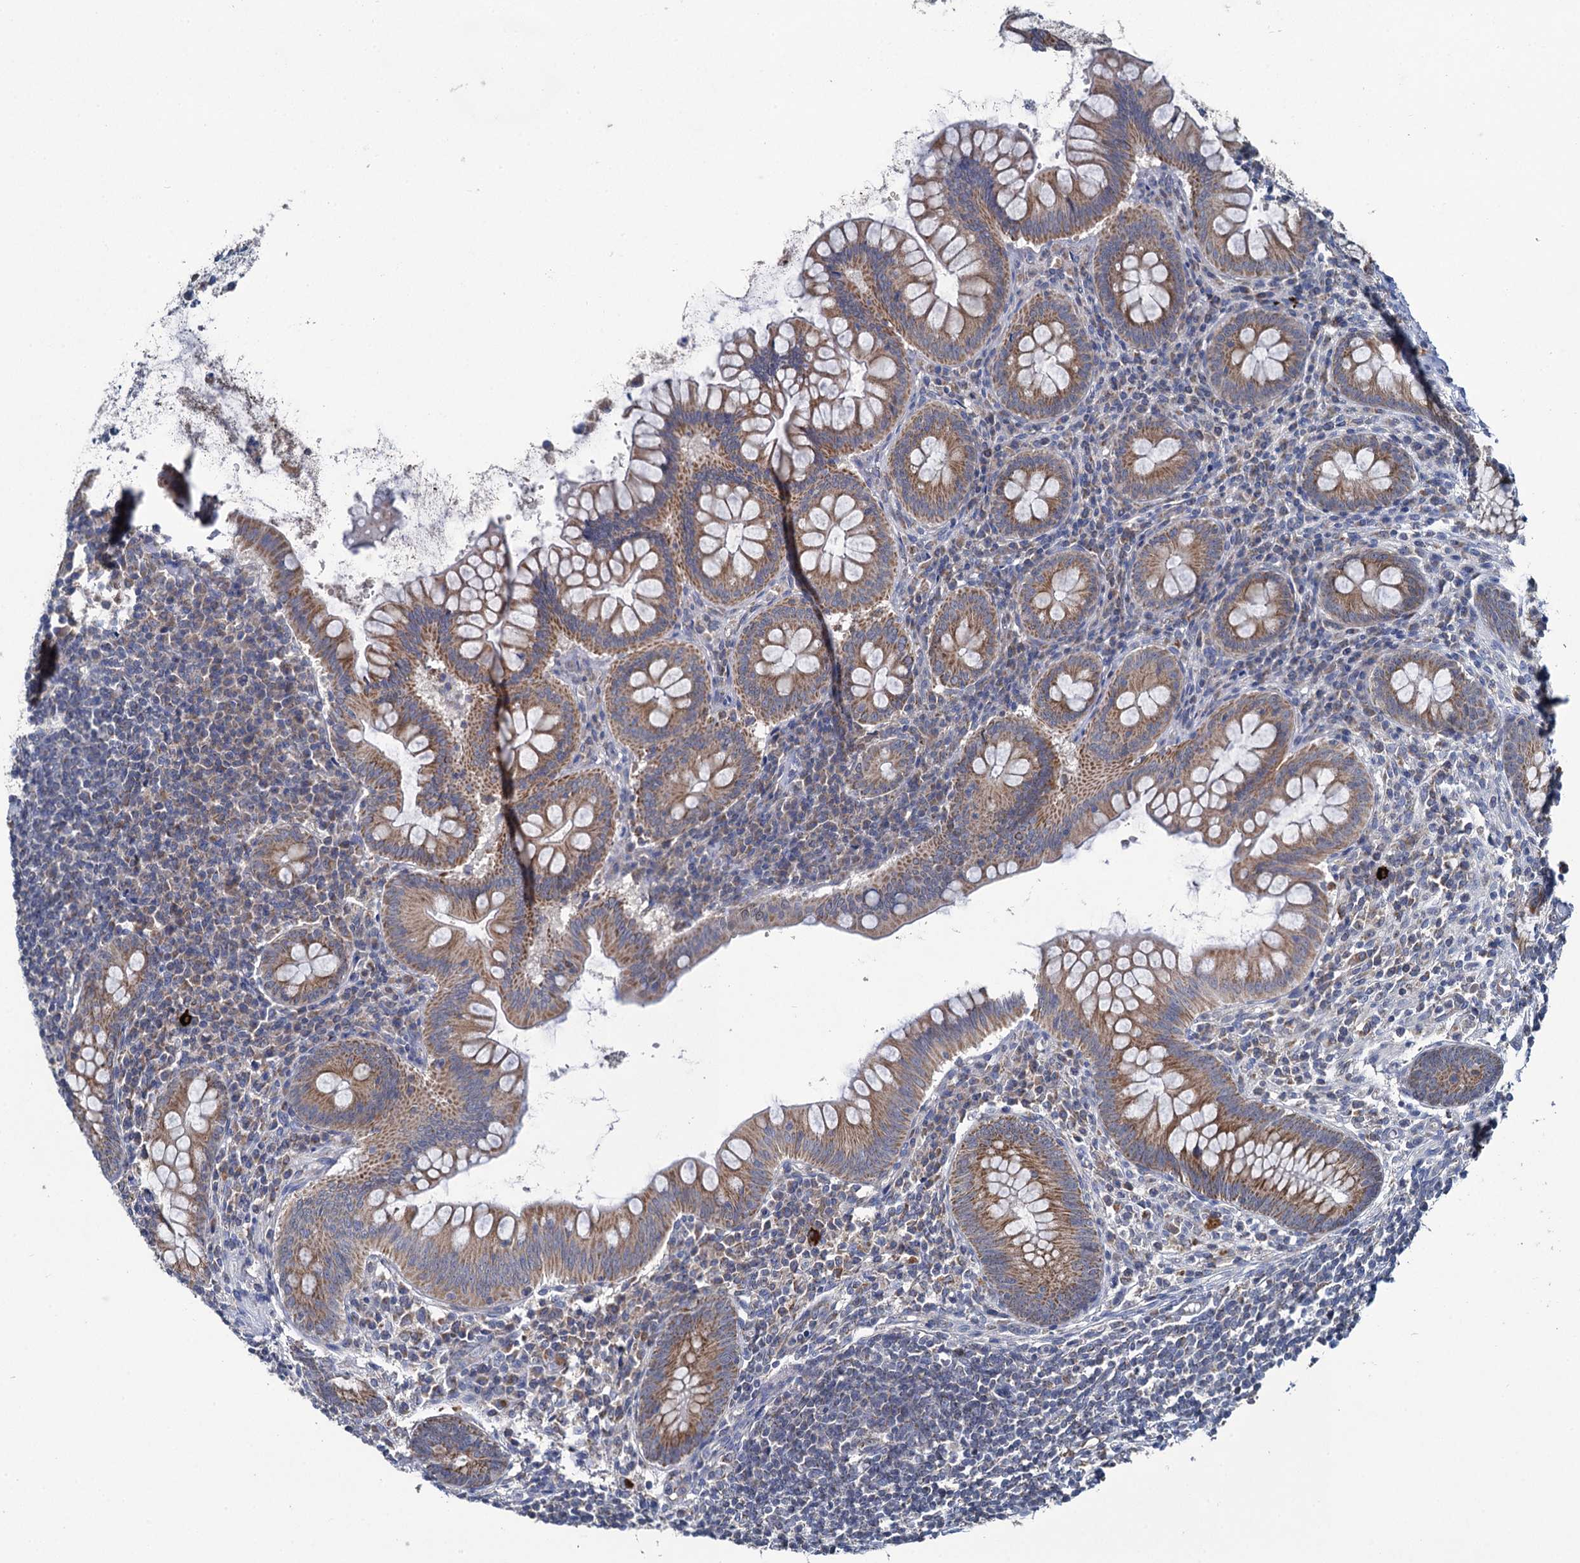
{"staining": {"intensity": "moderate", "quantity": ">75%", "location": "cytoplasmic/membranous"}, "tissue": "appendix", "cell_type": "Glandular cells", "image_type": "normal", "snomed": [{"axis": "morphology", "description": "Normal tissue, NOS"}, {"axis": "topography", "description": "Appendix"}], "caption": "High-magnification brightfield microscopy of normal appendix stained with DAB (brown) and counterstained with hematoxylin (blue). glandular cells exhibit moderate cytoplasmic/membranous expression is identified in approximately>75% of cells.", "gene": "METTL4", "patient": {"sex": "female", "age": 33}}